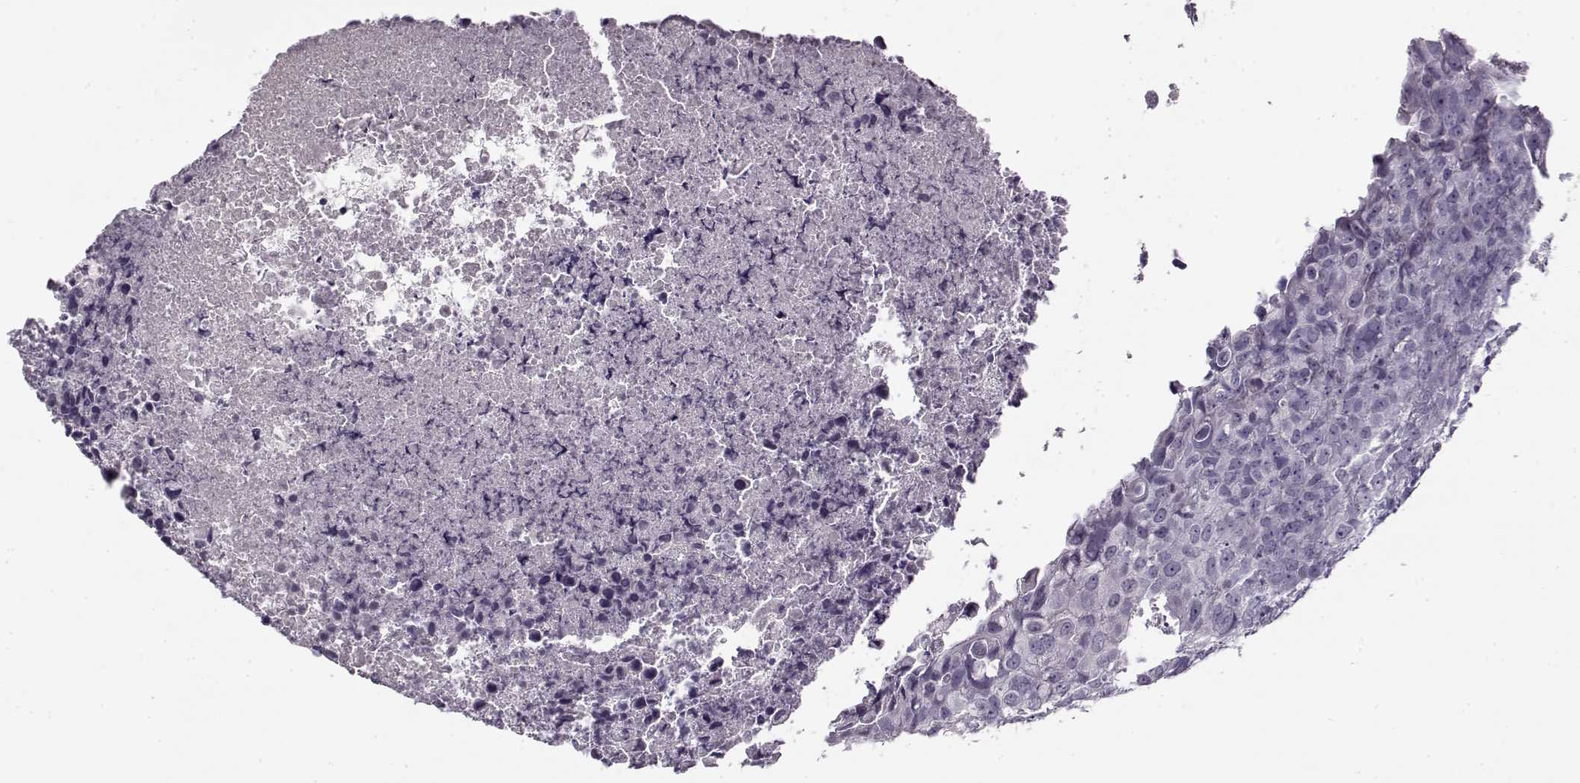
{"staining": {"intensity": "negative", "quantity": "none", "location": "none"}, "tissue": "breast cancer", "cell_type": "Tumor cells", "image_type": "cancer", "snomed": [{"axis": "morphology", "description": "Duct carcinoma"}, {"axis": "topography", "description": "Breast"}], "caption": "Tumor cells show no significant protein positivity in breast cancer (invasive ductal carcinoma).", "gene": "PNMT", "patient": {"sex": "female", "age": 38}}